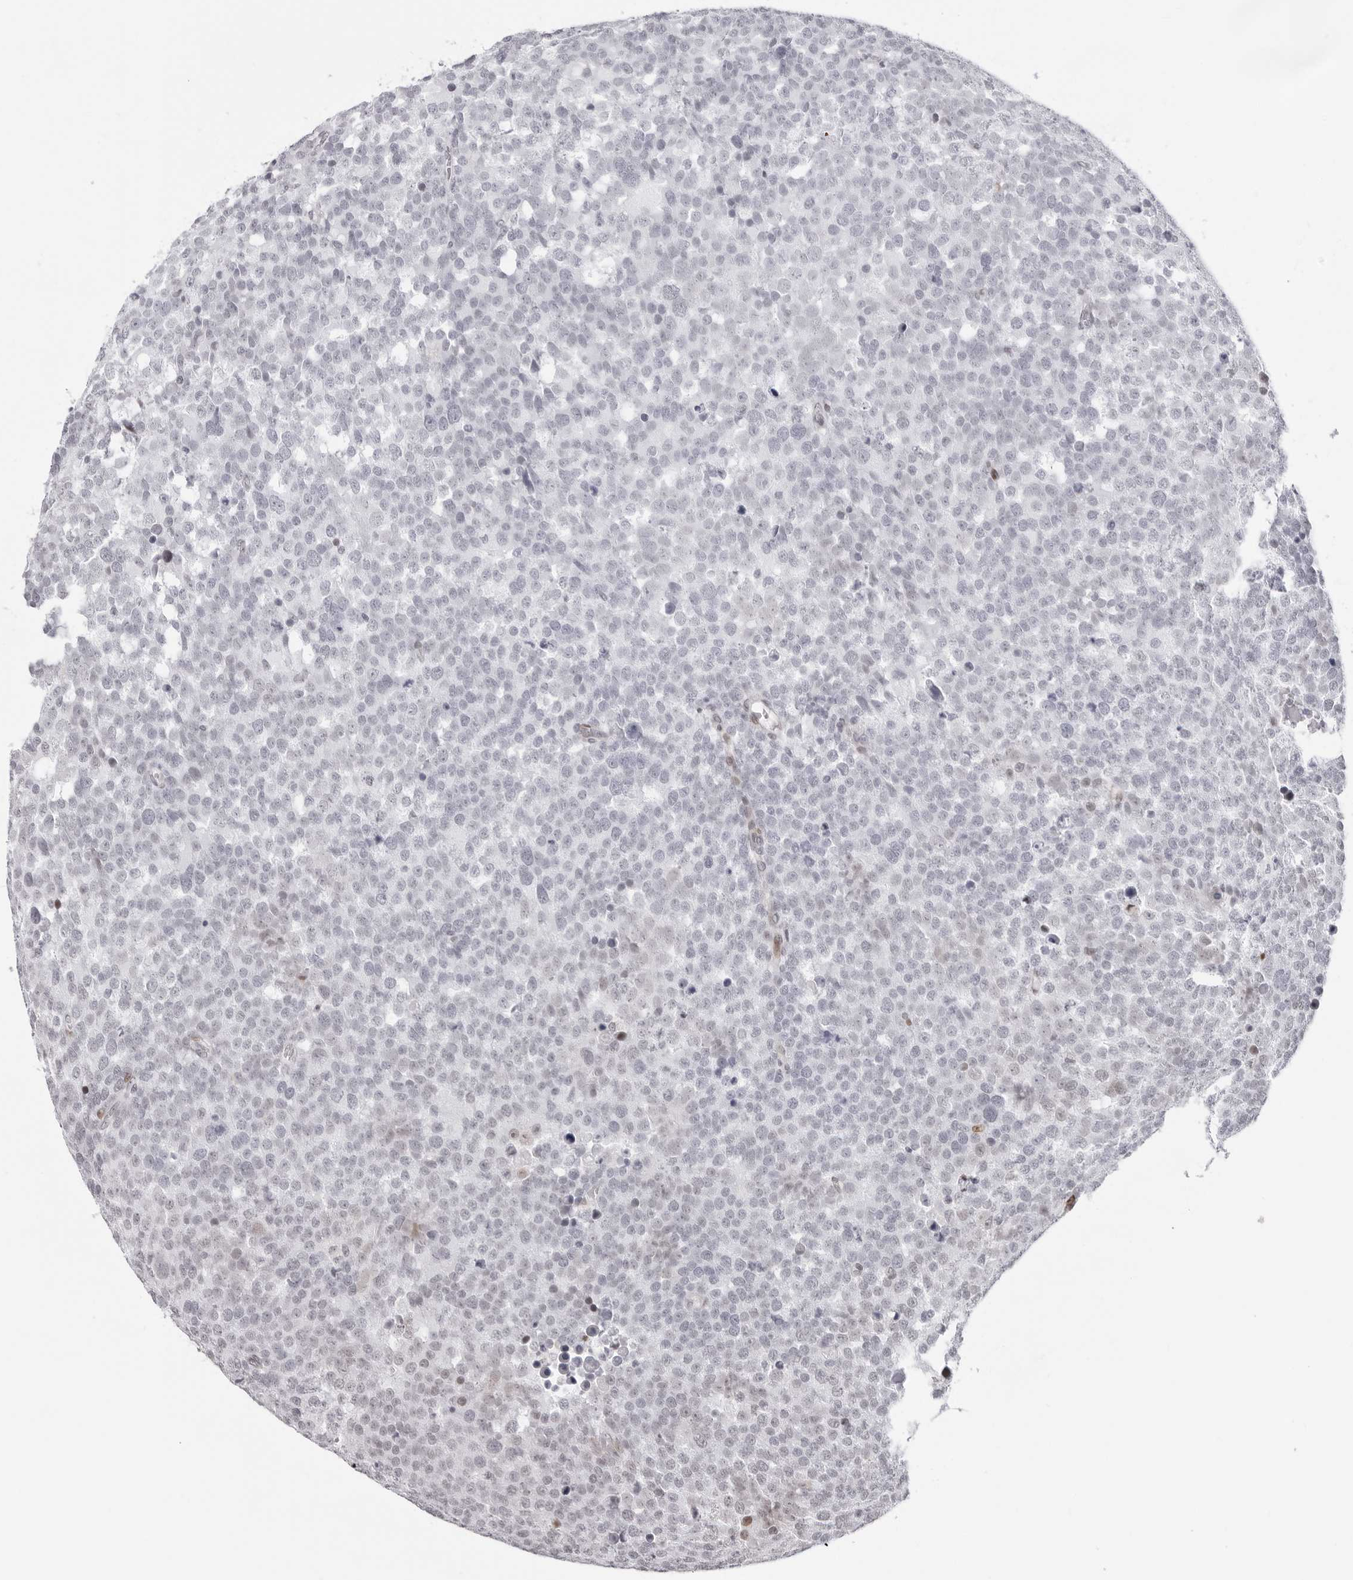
{"staining": {"intensity": "negative", "quantity": "none", "location": "none"}, "tissue": "testis cancer", "cell_type": "Tumor cells", "image_type": "cancer", "snomed": [{"axis": "morphology", "description": "Seminoma, NOS"}, {"axis": "topography", "description": "Testis"}], "caption": "Tumor cells are negative for protein expression in human testis seminoma.", "gene": "NTPCR", "patient": {"sex": "male", "age": 71}}